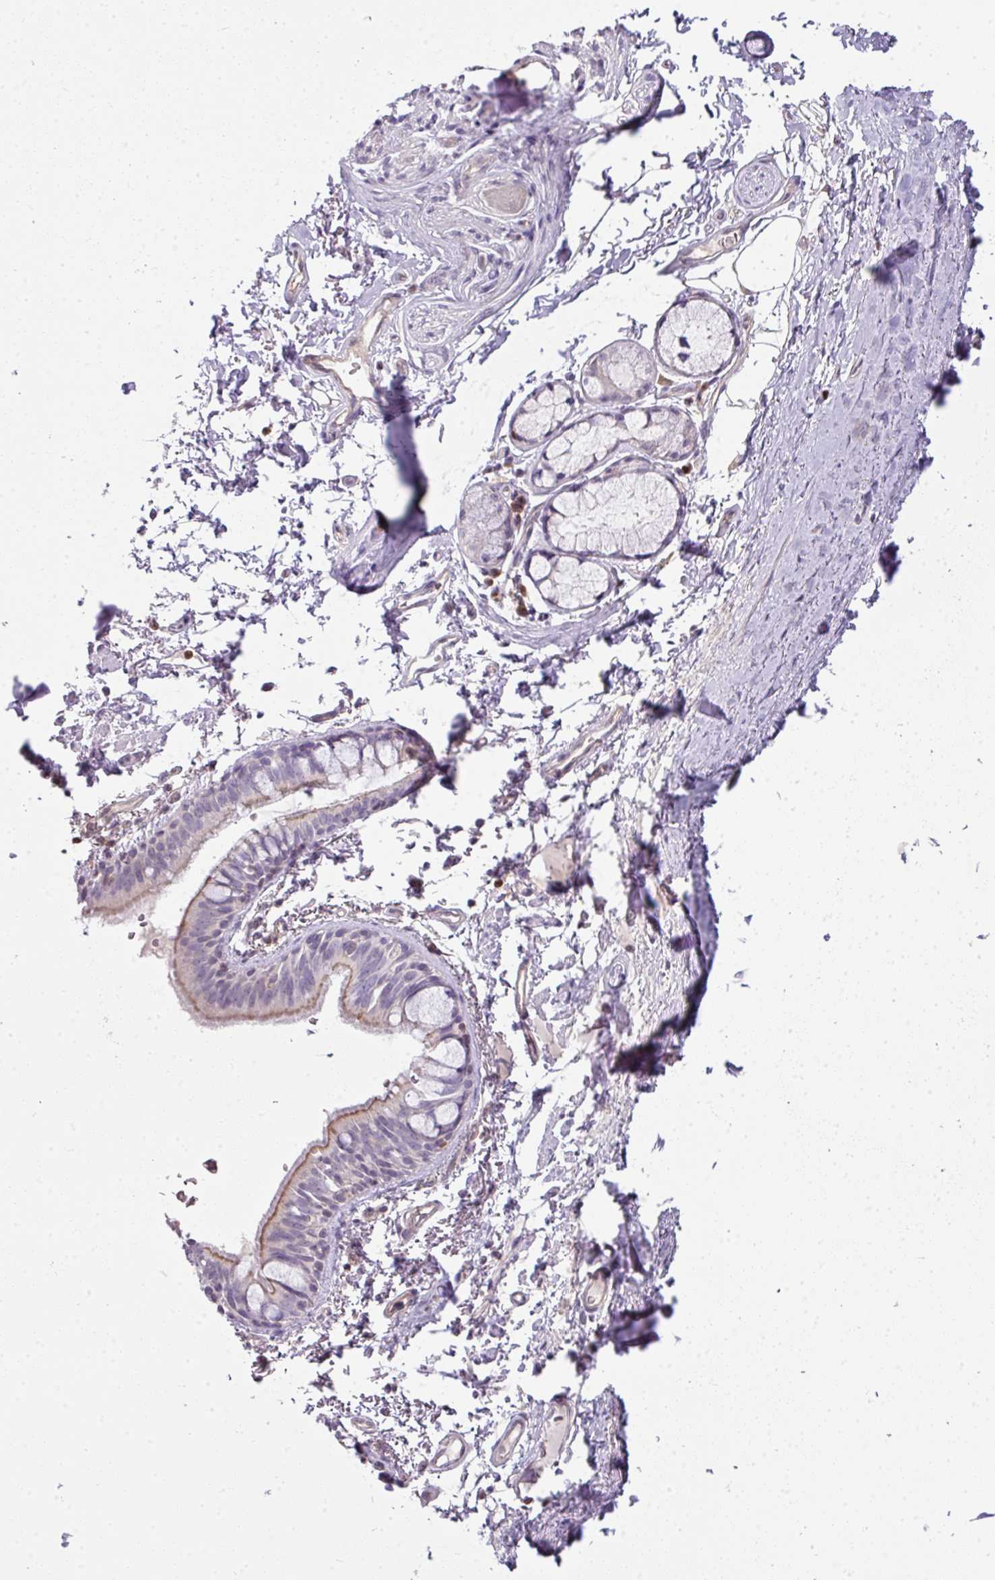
{"staining": {"intensity": "weak", "quantity": "25%-75%", "location": "cytoplasmic/membranous"}, "tissue": "bronchus", "cell_type": "Respiratory epithelial cells", "image_type": "normal", "snomed": [{"axis": "morphology", "description": "Normal tissue, NOS"}, {"axis": "topography", "description": "Bronchus"}], "caption": "Immunohistochemistry (IHC) image of benign human bronchus stained for a protein (brown), which exhibits low levels of weak cytoplasmic/membranous positivity in approximately 25%-75% of respiratory epithelial cells.", "gene": "STAT5A", "patient": {"sex": "male", "age": 70}}